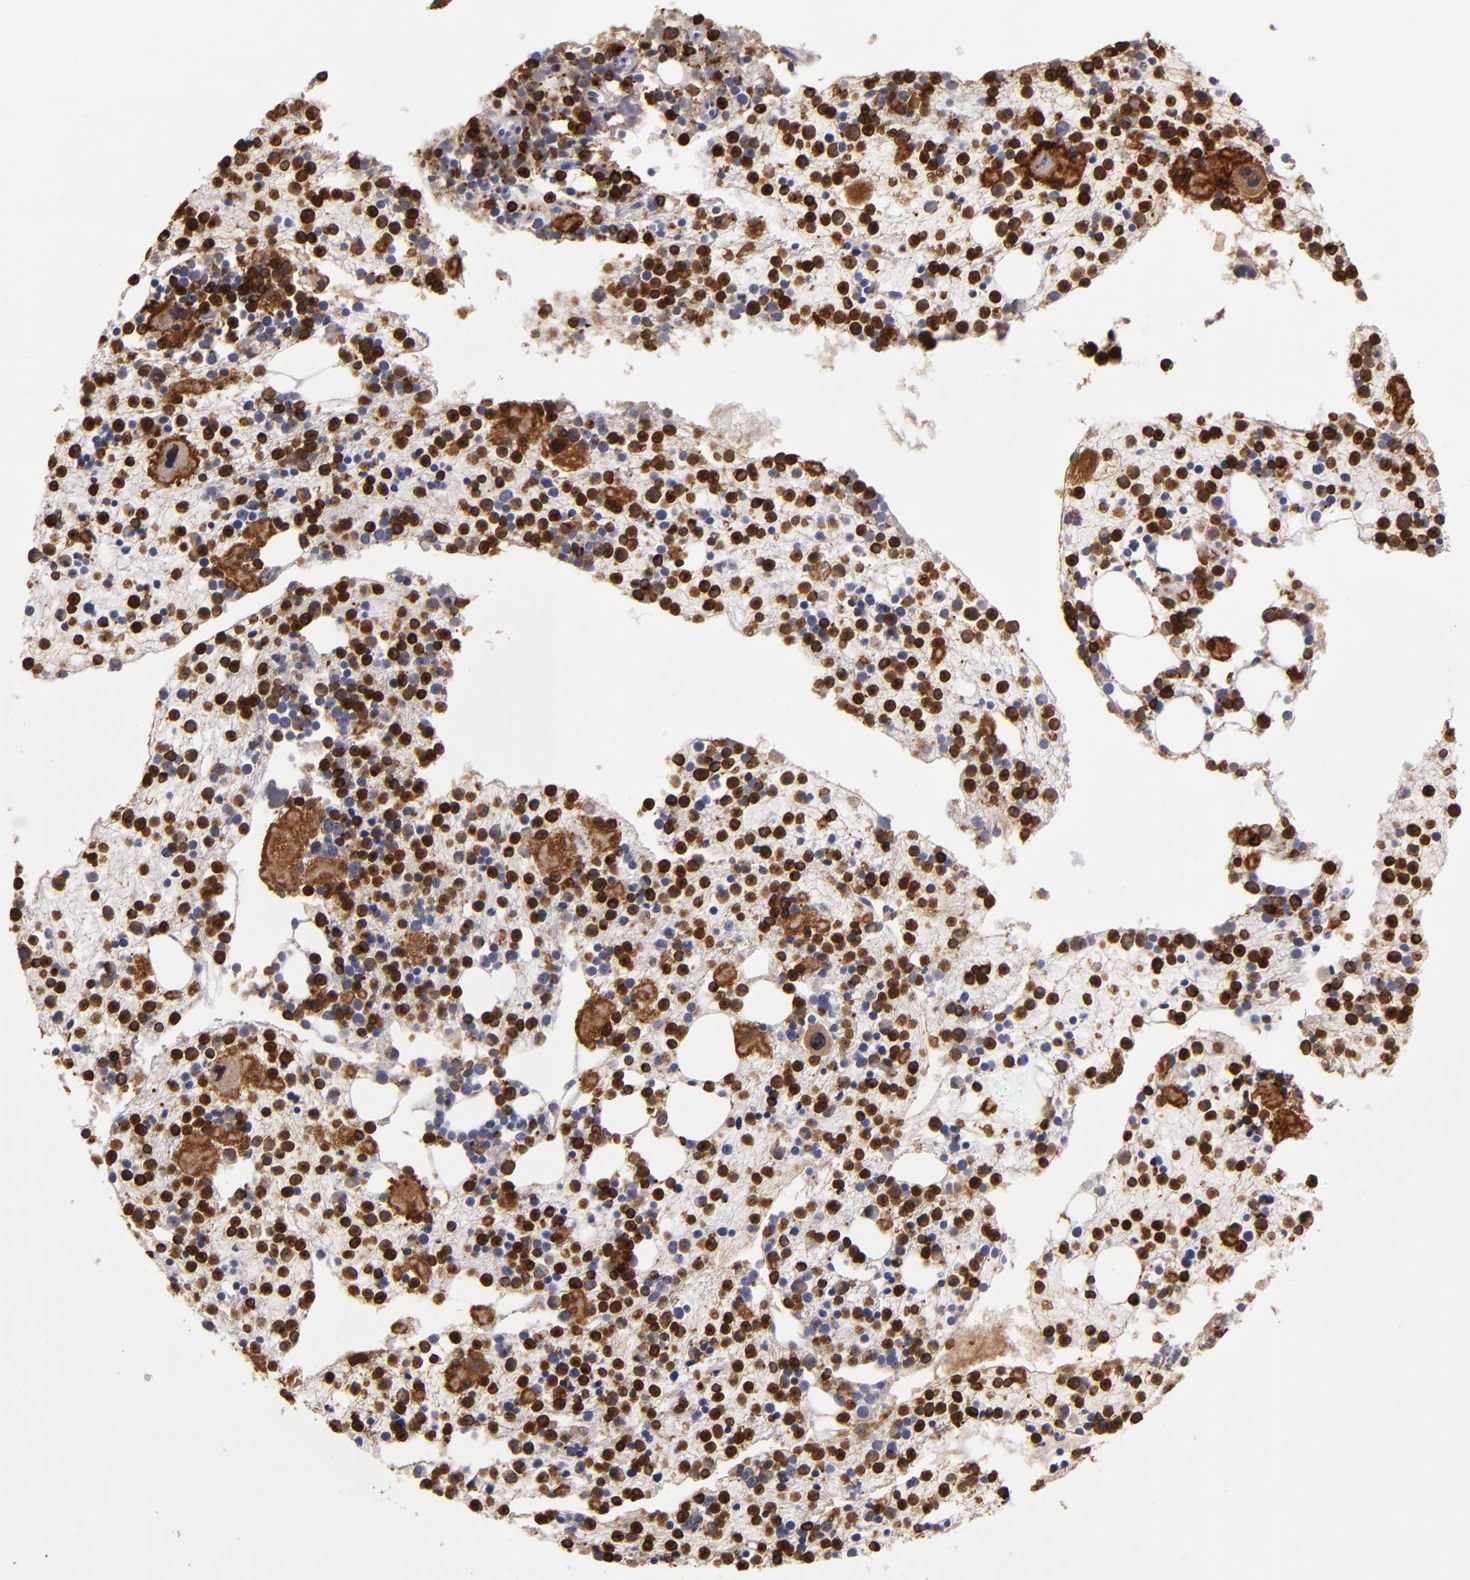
{"staining": {"intensity": "strong", "quantity": "25%-75%", "location": "cytoplasmic/membranous"}, "tissue": "bone marrow", "cell_type": "Hematopoietic cells", "image_type": "normal", "snomed": [{"axis": "morphology", "description": "Normal tissue, NOS"}, {"axis": "topography", "description": "Bone marrow"}], "caption": "Strong cytoplasmic/membranous expression for a protein is appreciated in approximately 25%-75% of hematopoietic cells of unremarkable bone marrow using IHC.", "gene": "WAS", "patient": {"sex": "male", "age": 15}}